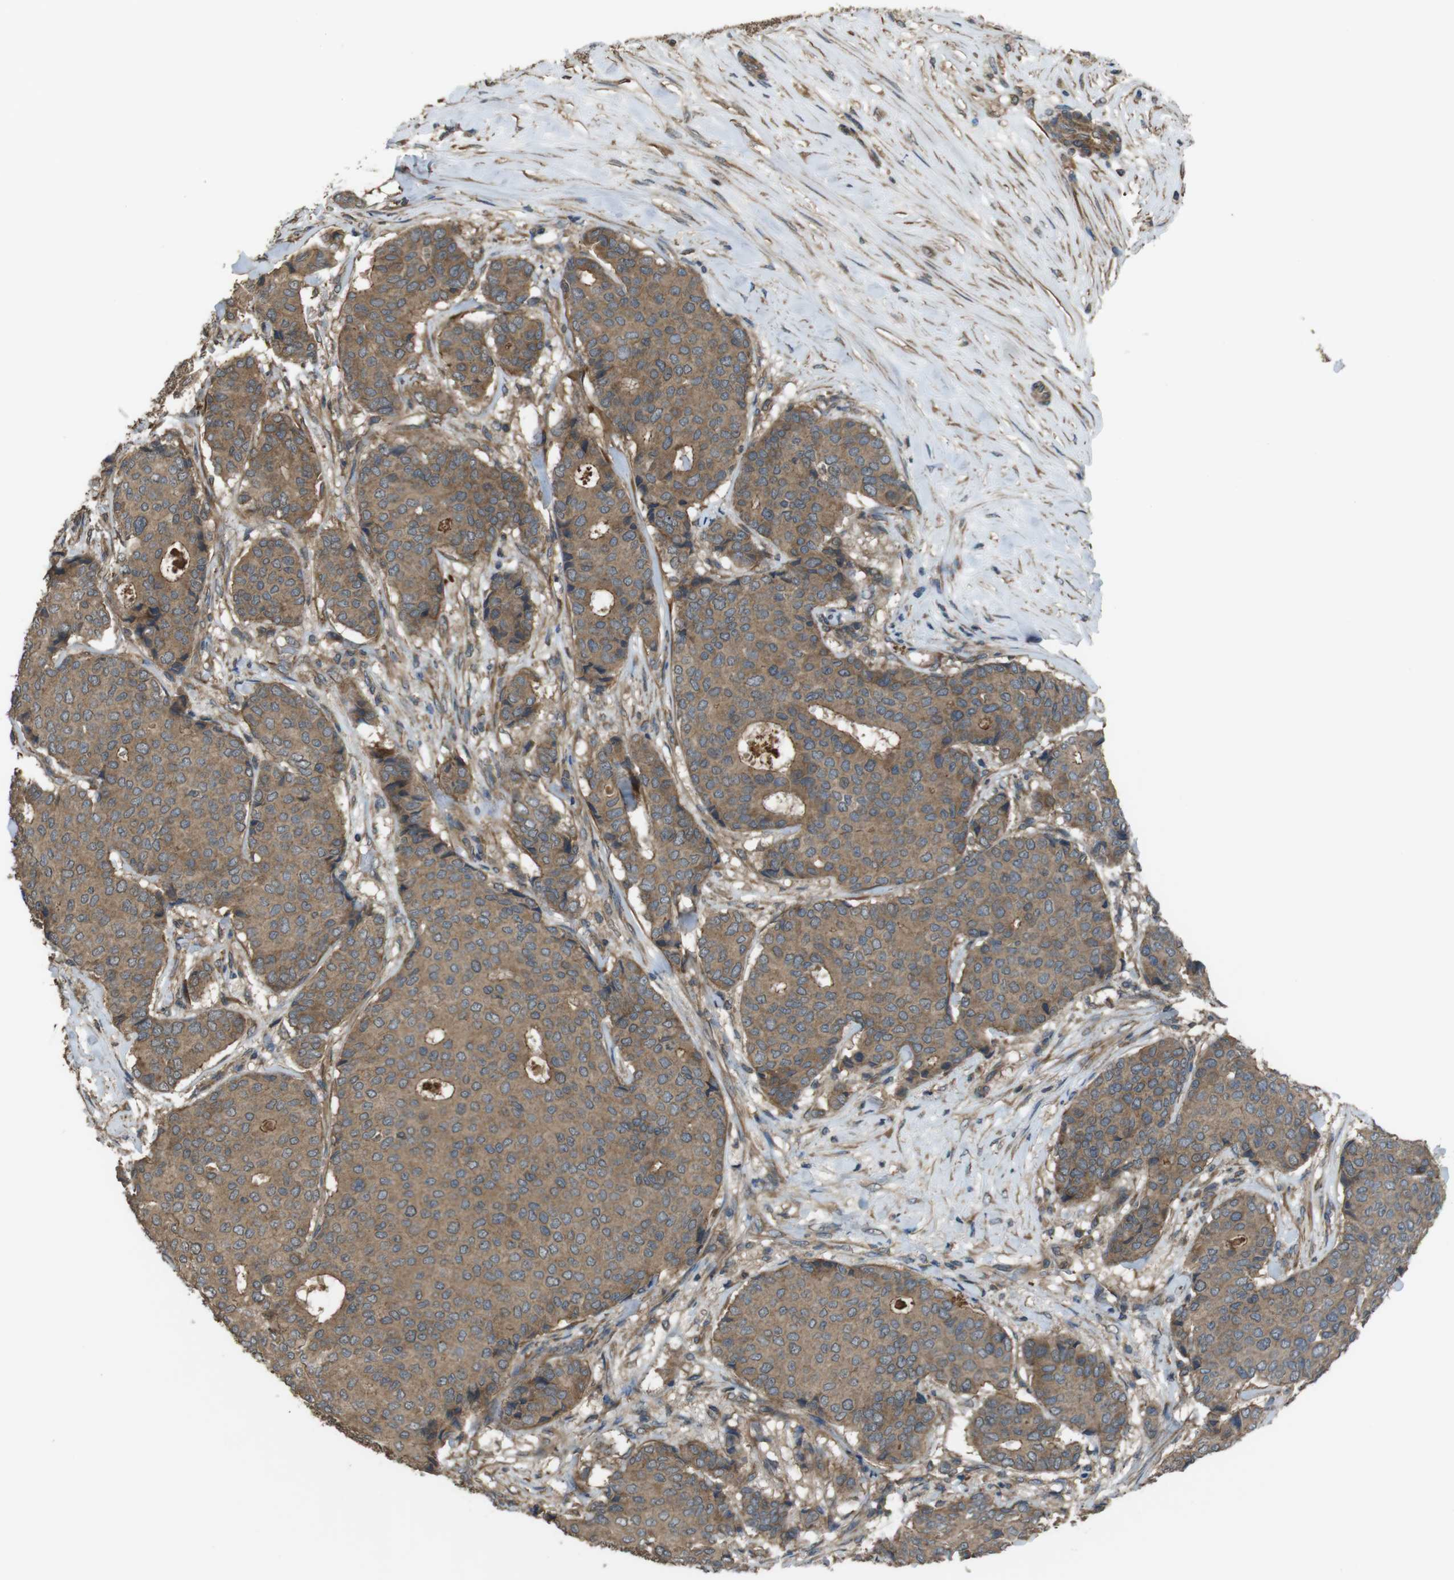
{"staining": {"intensity": "moderate", "quantity": ">75%", "location": "cytoplasmic/membranous"}, "tissue": "breast cancer", "cell_type": "Tumor cells", "image_type": "cancer", "snomed": [{"axis": "morphology", "description": "Duct carcinoma"}, {"axis": "topography", "description": "Breast"}], "caption": "Immunohistochemistry (IHC) of human breast cancer demonstrates medium levels of moderate cytoplasmic/membranous positivity in about >75% of tumor cells.", "gene": "FUT2", "patient": {"sex": "female", "age": 75}}